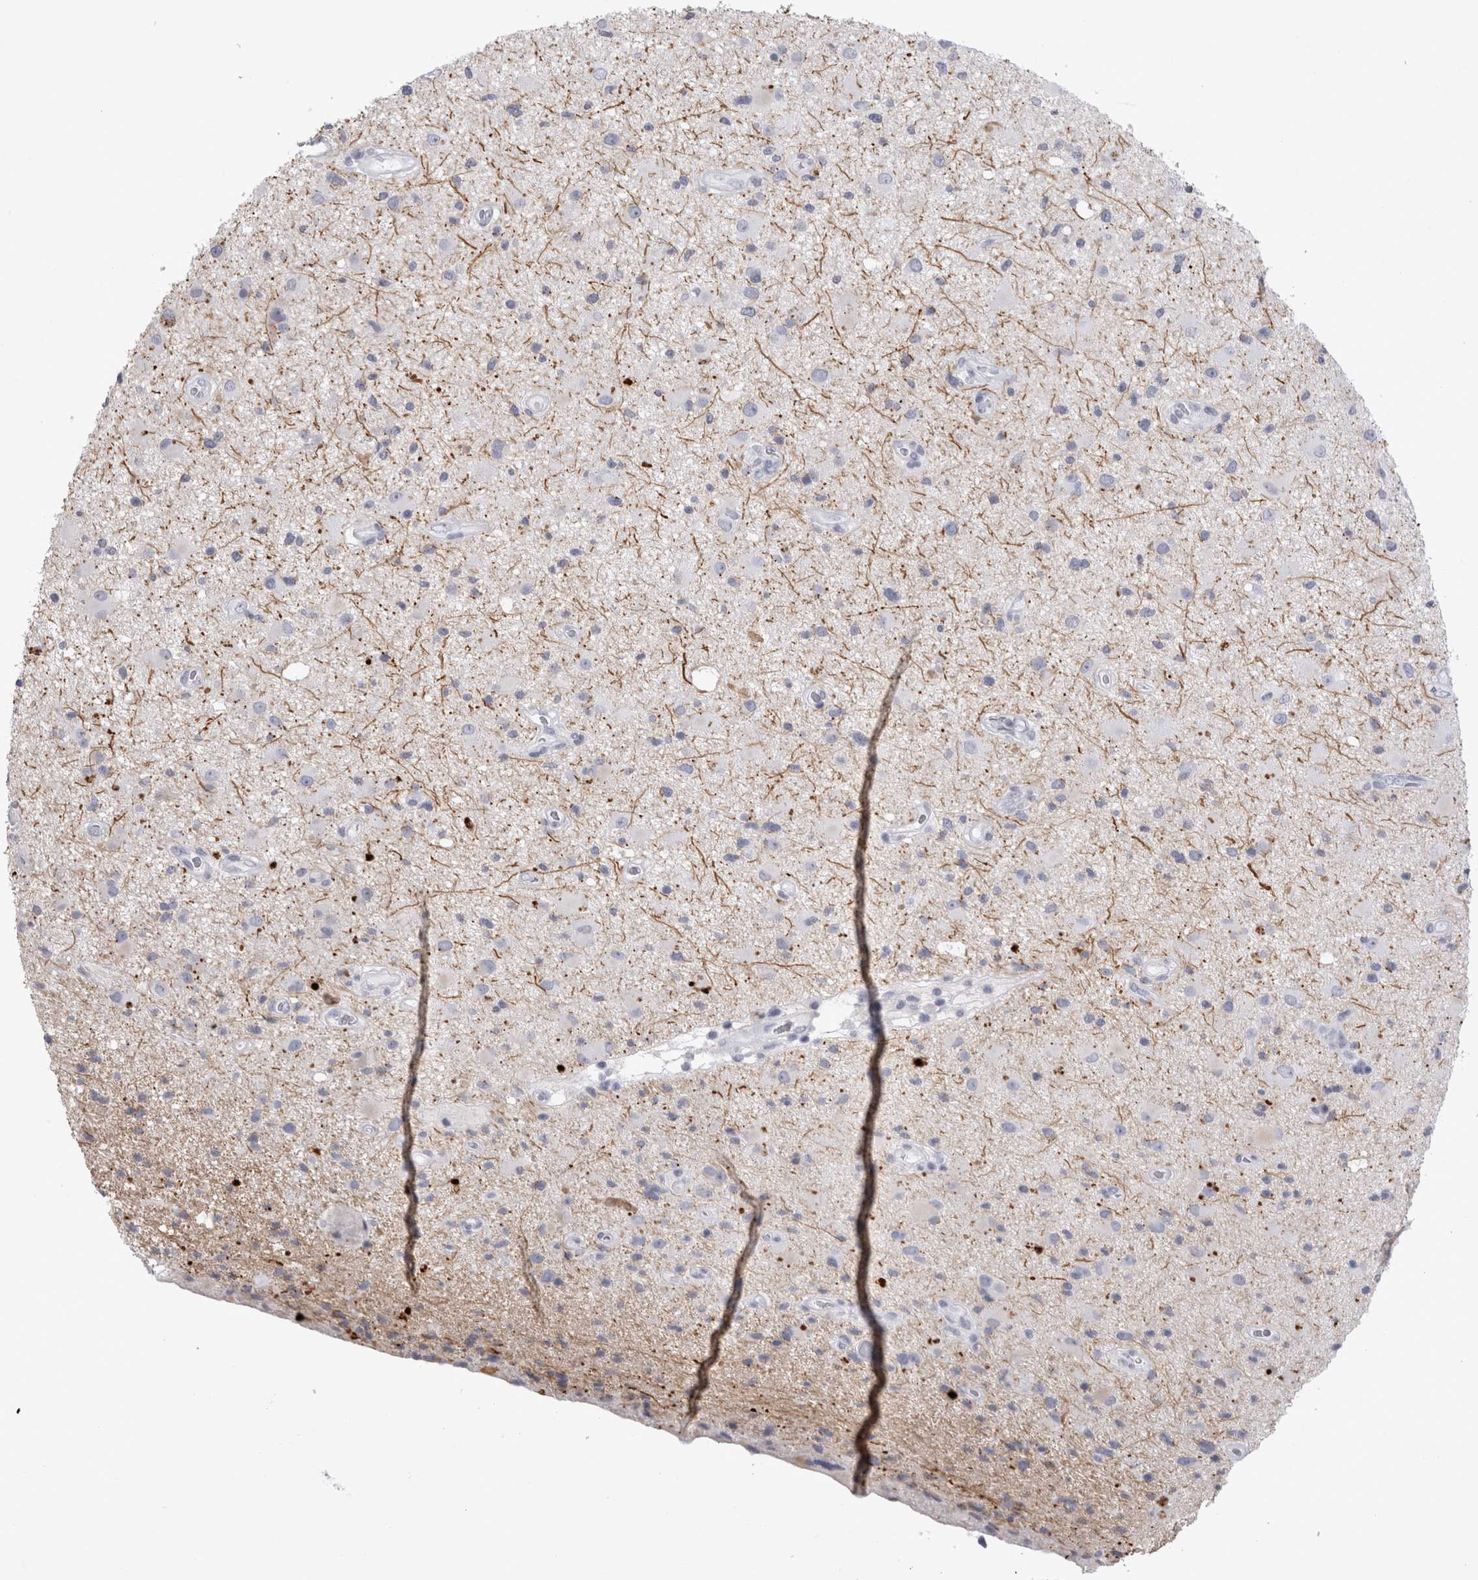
{"staining": {"intensity": "negative", "quantity": "none", "location": "none"}, "tissue": "glioma", "cell_type": "Tumor cells", "image_type": "cancer", "snomed": [{"axis": "morphology", "description": "Glioma, malignant, High grade"}, {"axis": "topography", "description": "Brain"}], "caption": "IHC micrograph of malignant glioma (high-grade) stained for a protein (brown), which shows no positivity in tumor cells.", "gene": "ADAM2", "patient": {"sex": "male", "age": 33}}